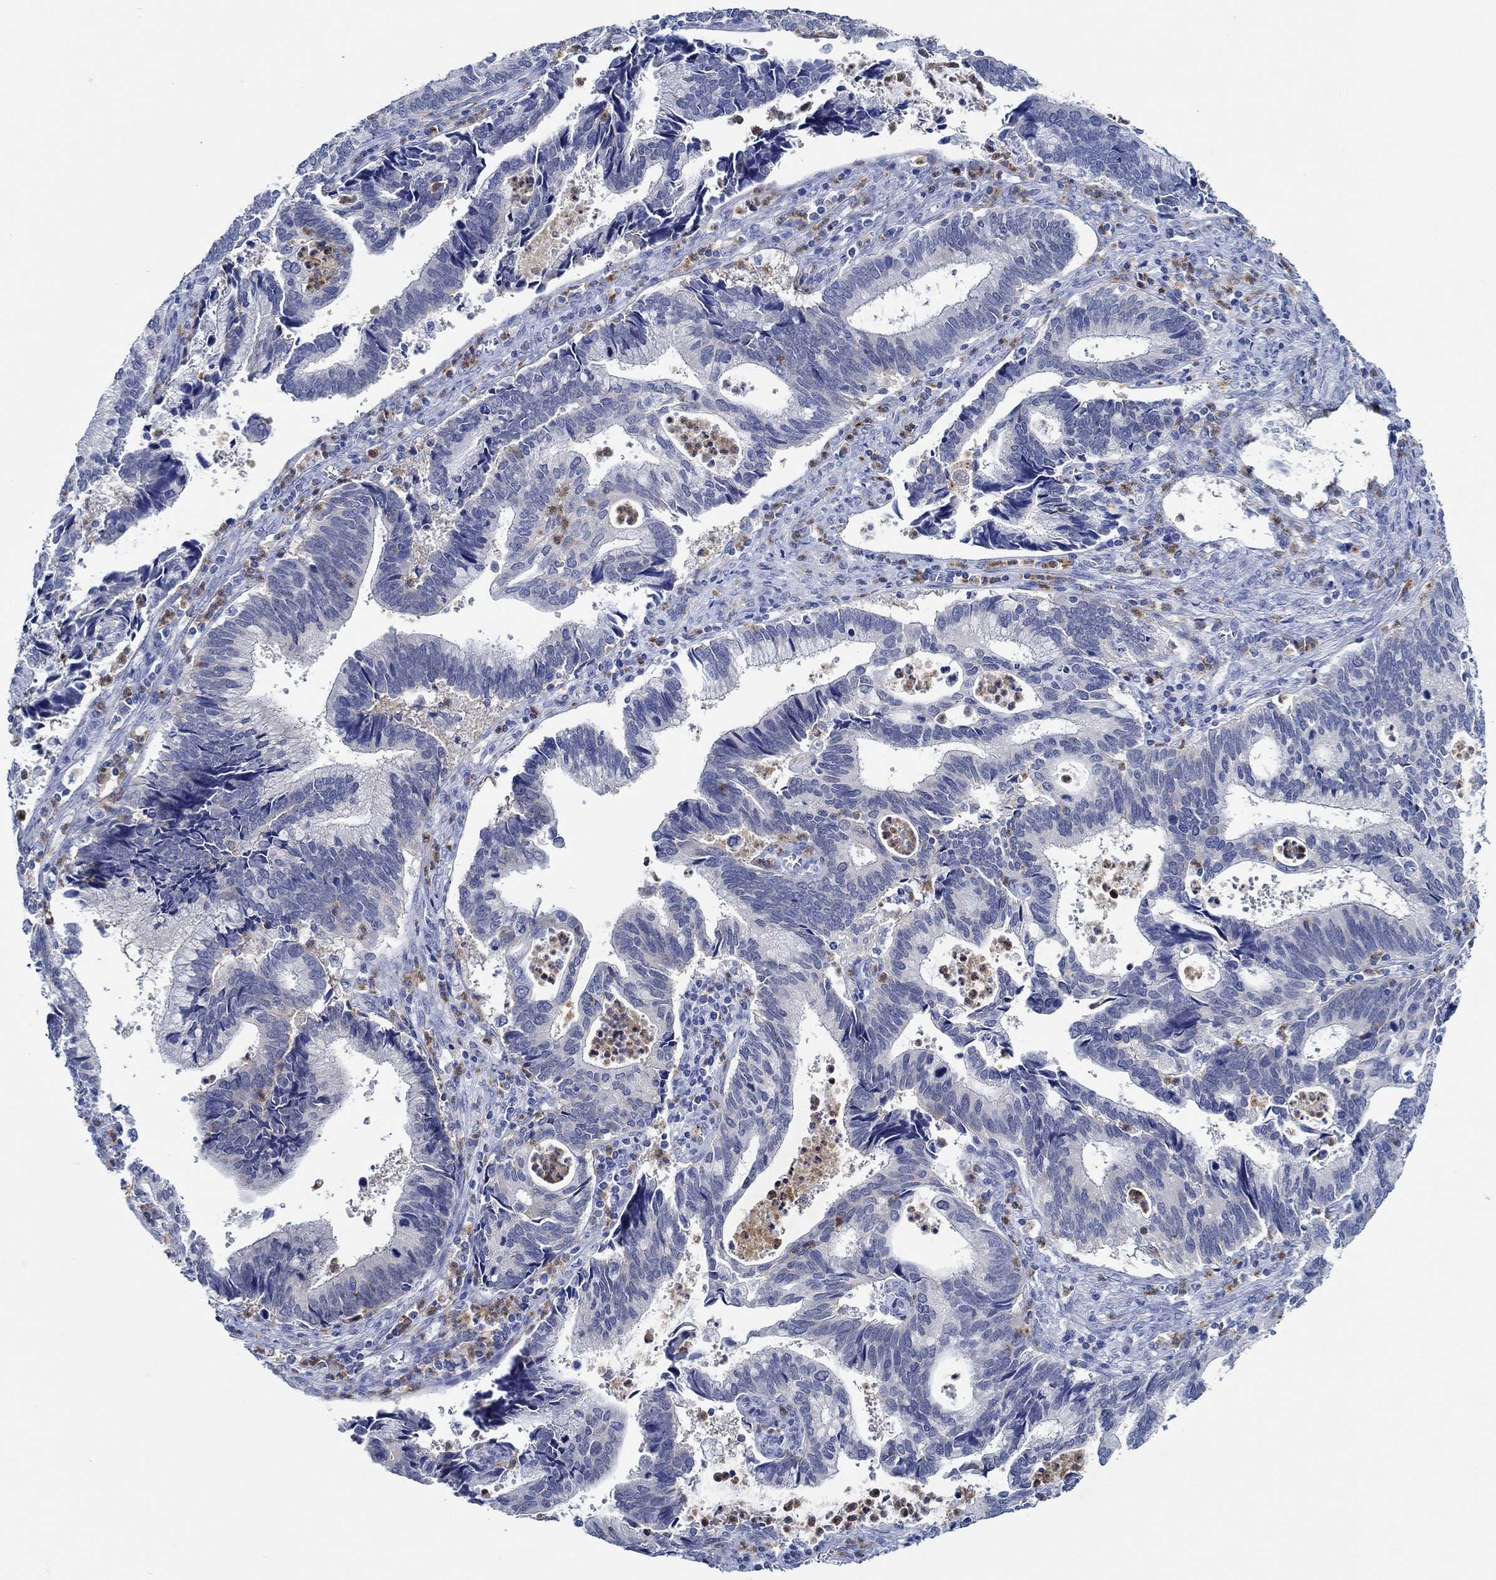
{"staining": {"intensity": "negative", "quantity": "none", "location": "none"}, "tissue": "cervical cancer", "cell_type": "Tumor cells", "image_type": "cancer", "snomed": [{"axis": "morphology", "description": "Adenocarcinoma, NOS"}, {"axis": "topography", "description": "Cervix"}], "caption": "An image of human cervical cancer is negative for staining in tumor cells. The staining is performed using DAB (3,3'-diaminobenzidine) brown chromogen with nuclei counter-stained in using hematoxylin.", "gene": "ZNF671", "patient": {"sex": "female", "age": 42}}